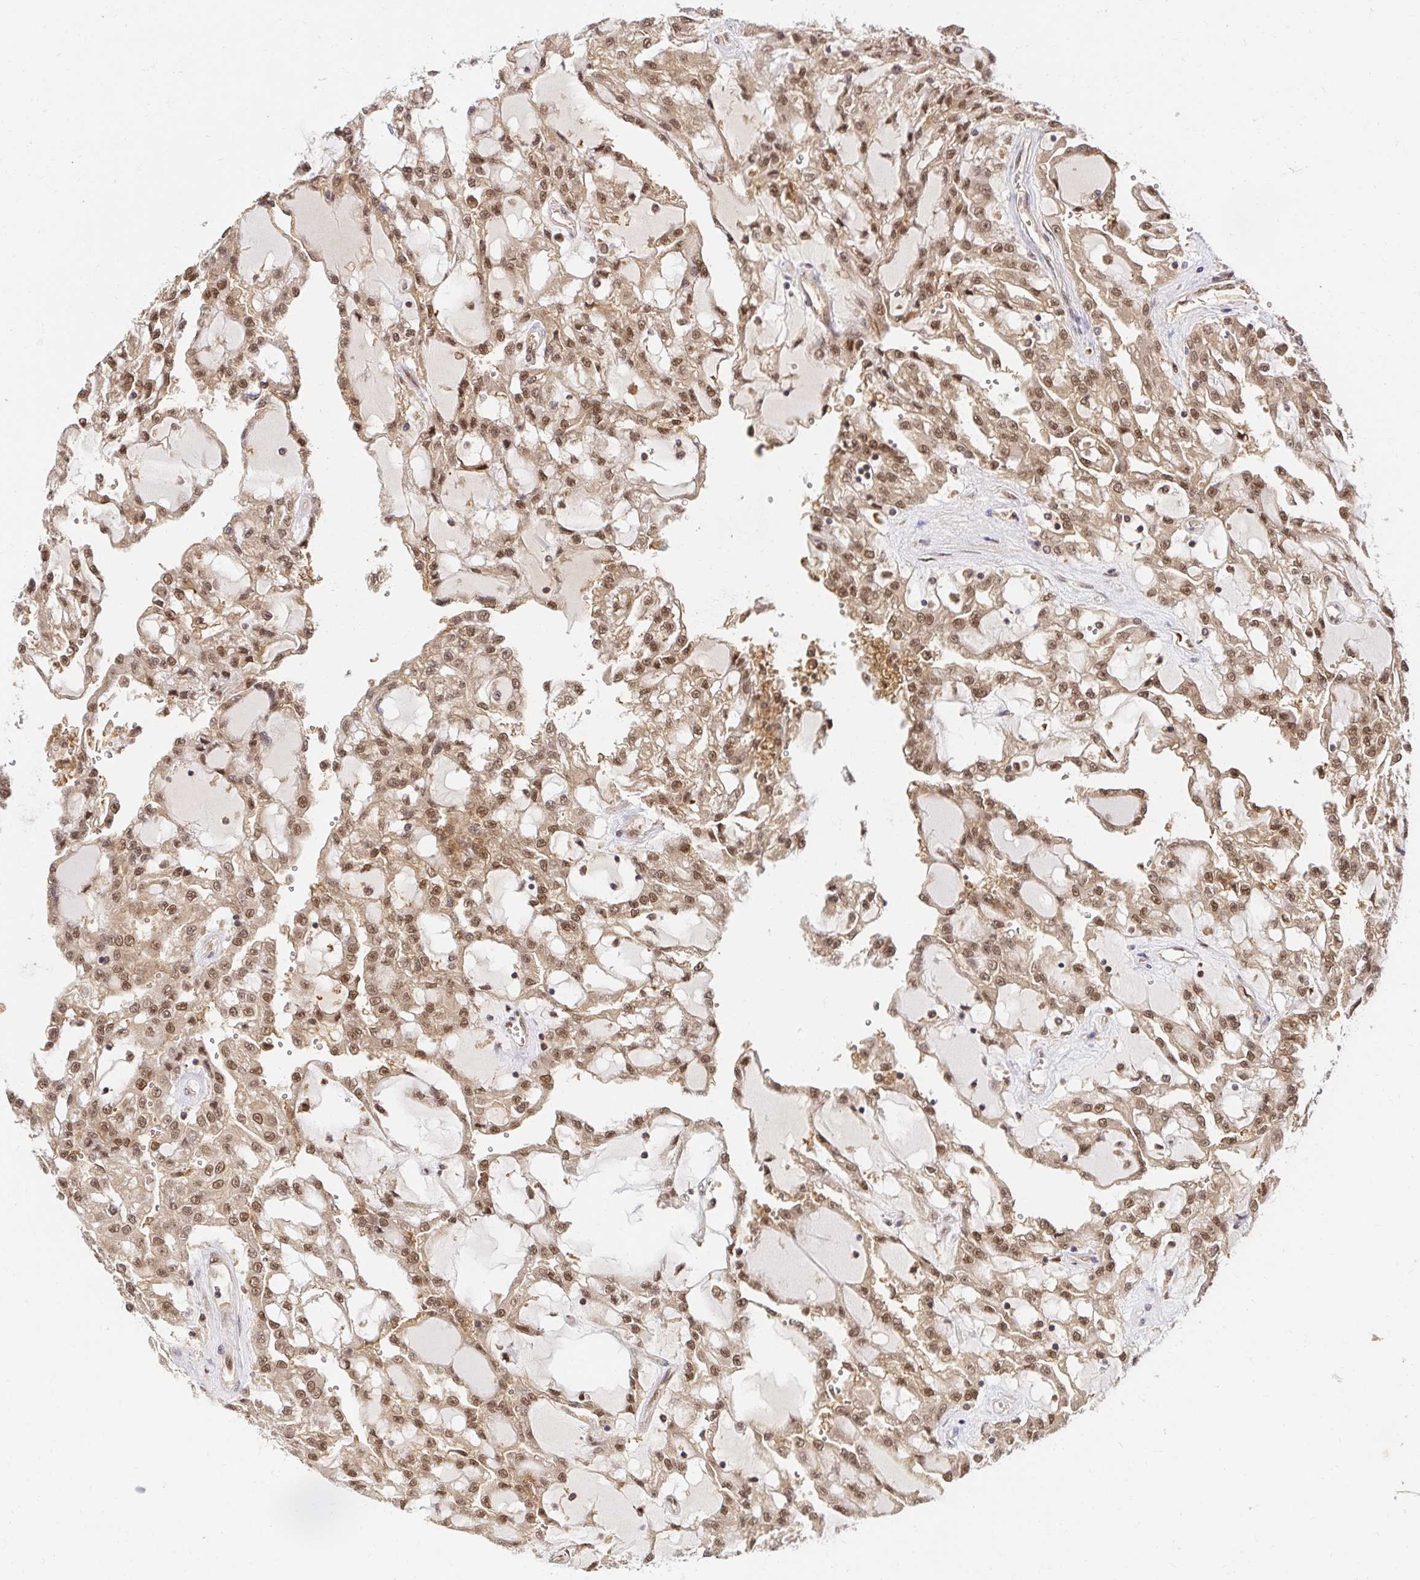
{"staining": {"intensity": "moderate", "quantity": ">75%", "location": "cytoplasmic/membranous,nuclear"}, "tissue": "renal cancer", "cell_type": "Tumor cells", "image_type": "cancer", "snomed": [{"axis": "morphology", "description": "Adenocarcinoma, NOS"}, {"axis": "topography", "description": "Kidney"}], "caption": "Adenocarcinoma (renal) stained for a protein reveals moderate cytoplasmic/membranous and nuclear positivity in tumor cells.", "gene": "PSMA4", "patient": {"sex": "male", "age": 63}}